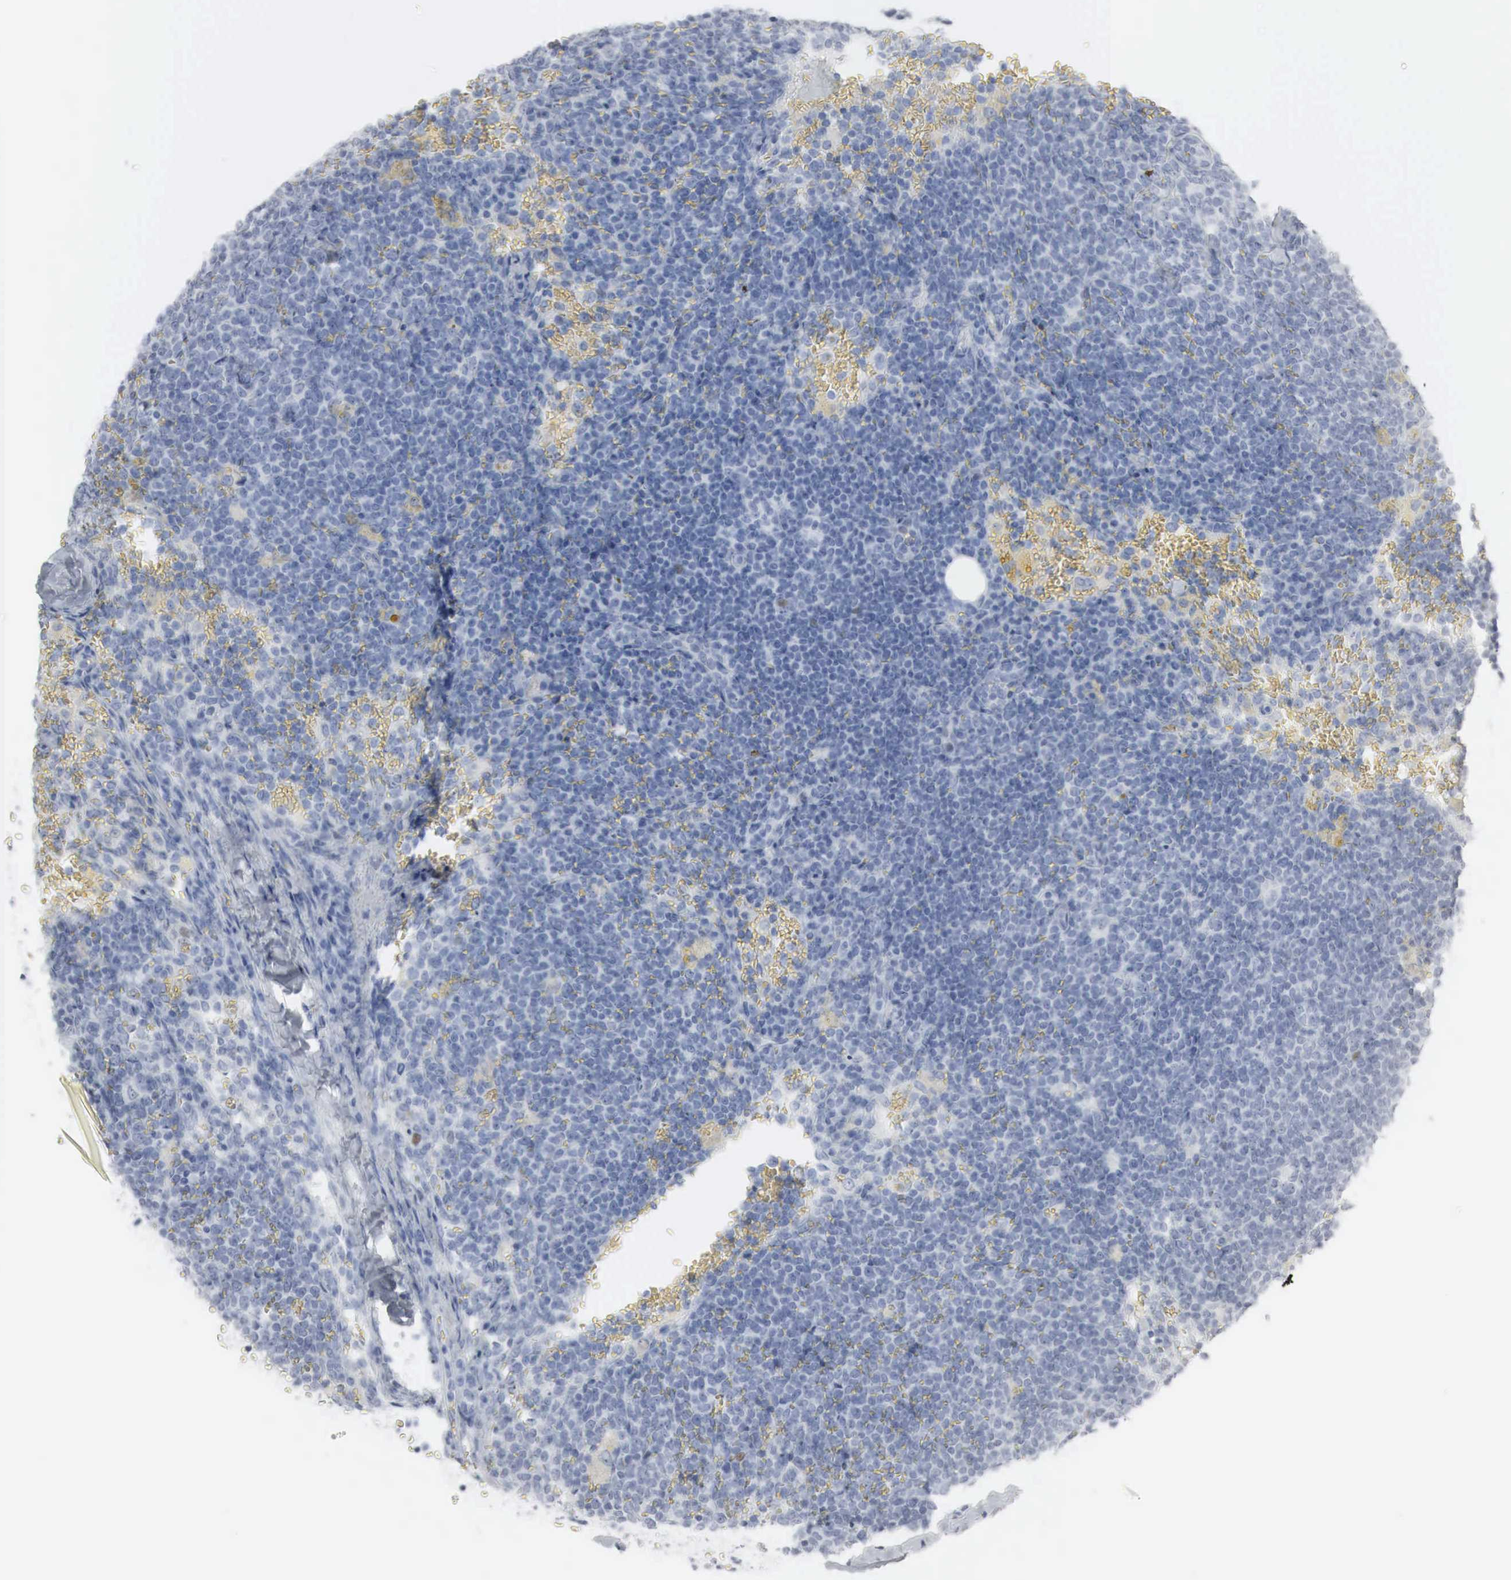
{"staining": {"intensity": "weak", "quantity": "<25%", "location": "cytoplasmic/membranous"}, "tissue": "lymphoma", "cell_type": "Tumor cells", "image_type": "cancer", "snomed": [{"axis": "morphology", "description": "Malignant lymphoma, non-Hodgkin's type, High grade"}, {"axis": "topography", "description": "Lymph node"}], "caption": "A histopathology image of human malignant lymphoma, non-Hodgkin's type (high-grade) is negative for staining in tumor cells. Brightfield microscopy of IHC stained with DAB (brown) and hematoxylin (blue), captured at high magnification.", "gene": "ERBB4", "patient": {"sex": "female", "age": 76}}